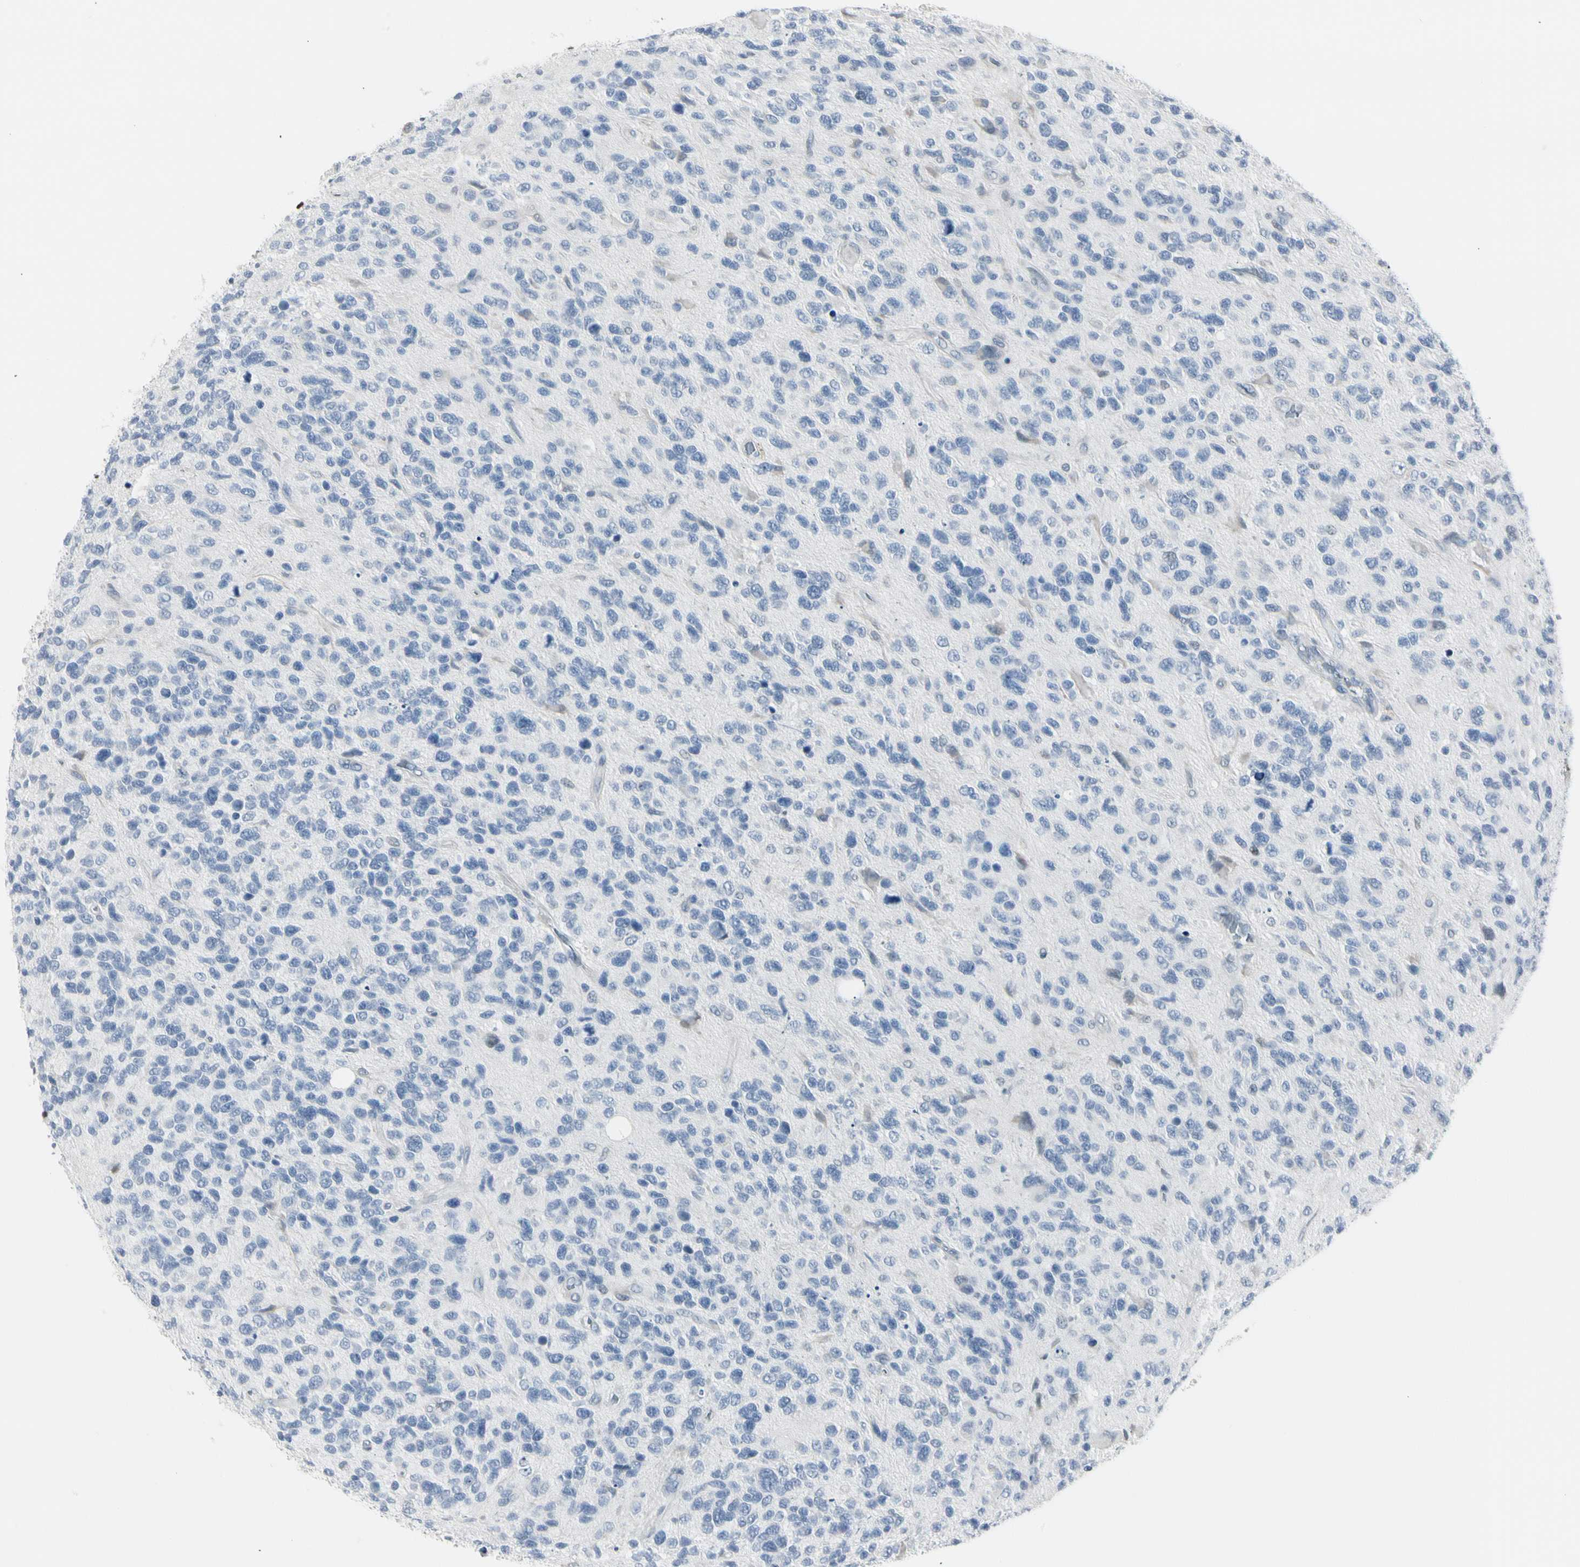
{"staining": {"intensity": "negative", "quantity": "none", "location": "none"}, "tissue": "glioma", "cell_type": "Tumor cells", "image_type": "cancer", "snomed": [{"axis": "morphology", "description": "Glioma, malignant, High grade"}, {"axis": "topography", "description": "Brain"}], "caption": "Tumor cells show no significant positivity in malignant glioma (high-grade). (DAB immunohistochemistry with hematoxylin counter stain).", "gene": "ZBTB7B", "patient": {"sex": "female", "age": 58}}